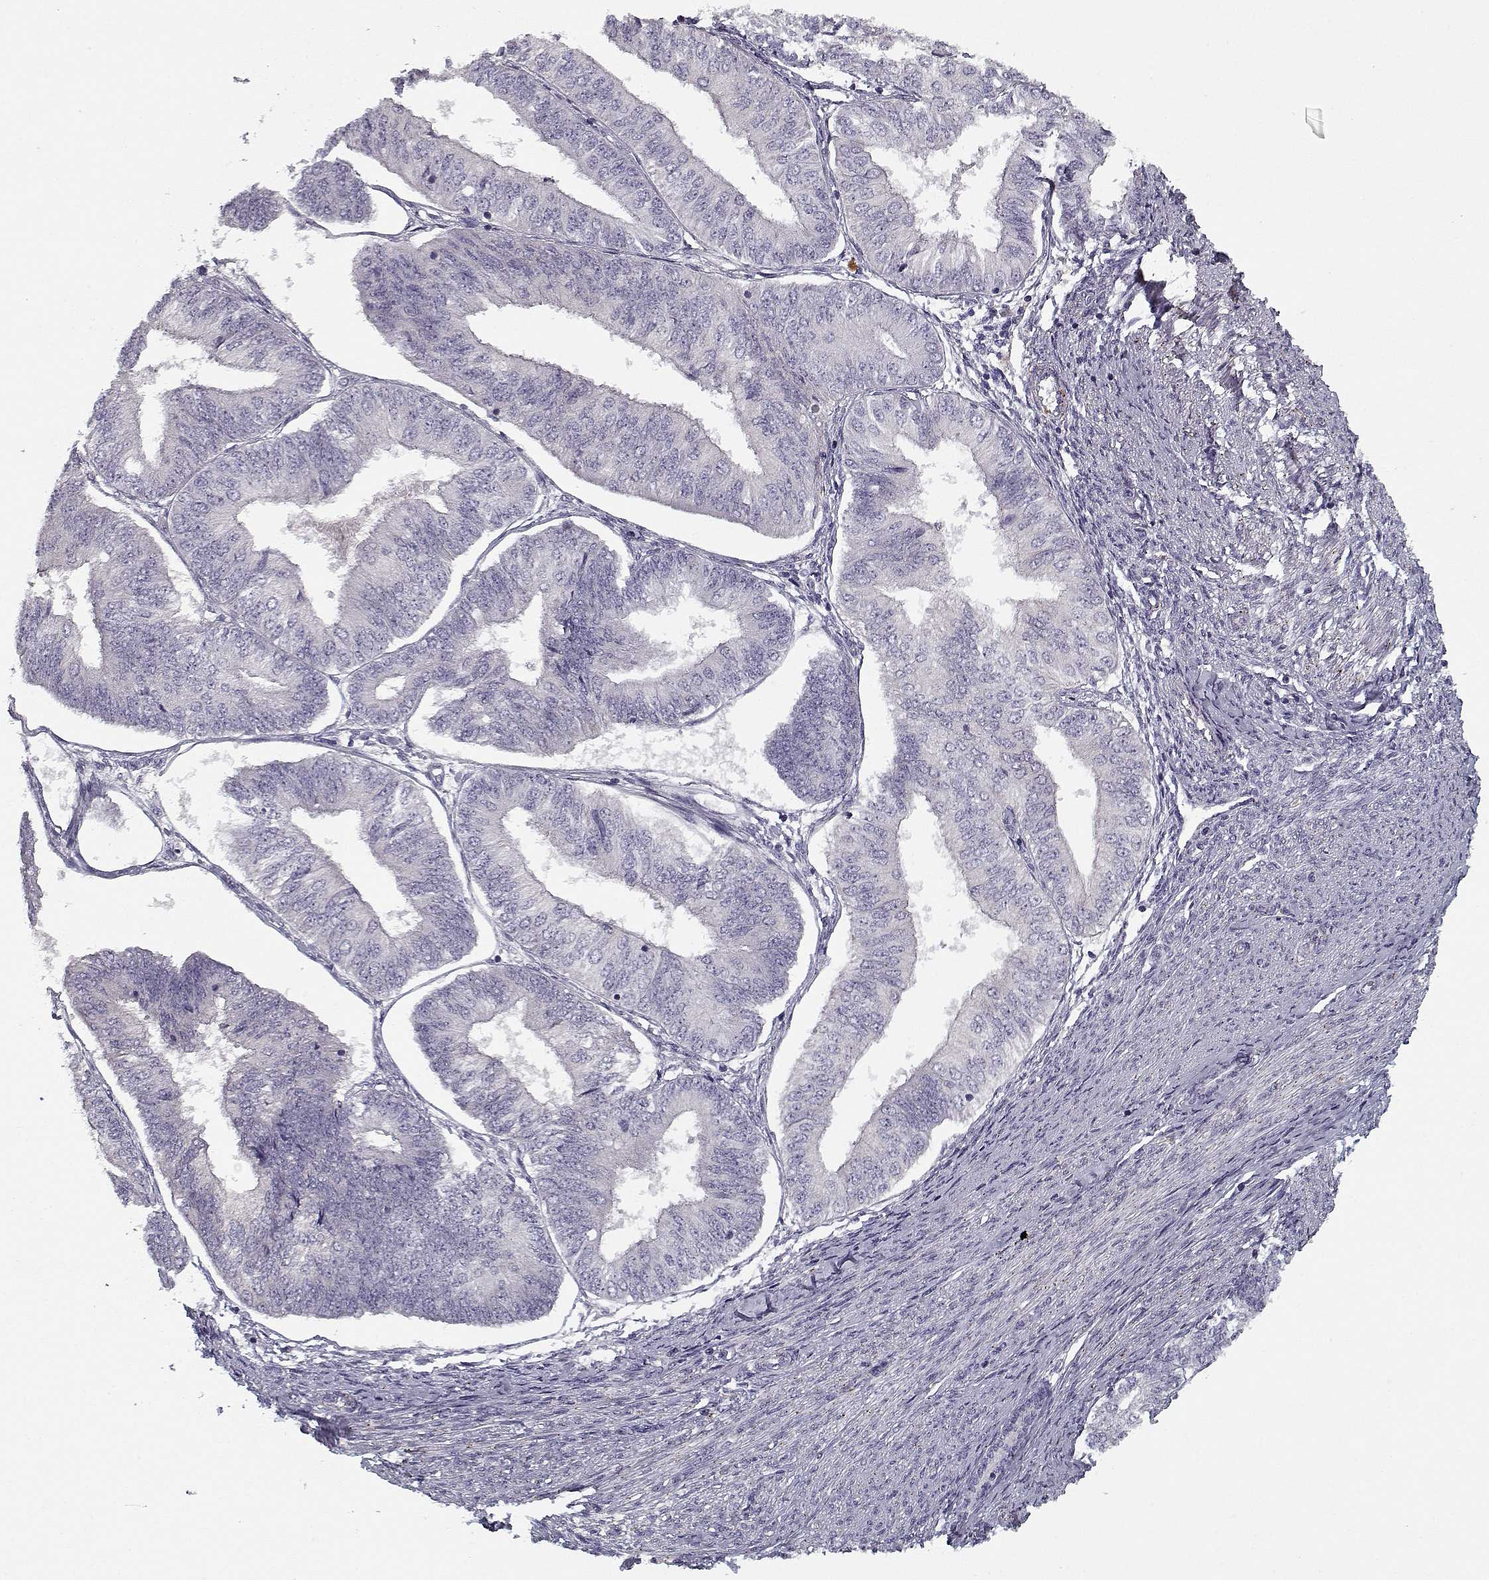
{"staining": {"intensity": "negative", "quantity": "none", "location": "none"}, "tissue": "endometrial cancer", "cell_type": "Tumor cells", "image_type": "cancer", "snomed": [{"axis": "morphology", "description": "Adenocarcinoma, NOS"}, {"axis": "topography", "description": "Endometrium"}], "caption": "Endometrial cancer (adenocarcinoma) was stained to show a protein in brown. There is no significant positivity in tumor cells.", "gene": "UNC13D", "patient": {"sex": "female", "age": 58}}